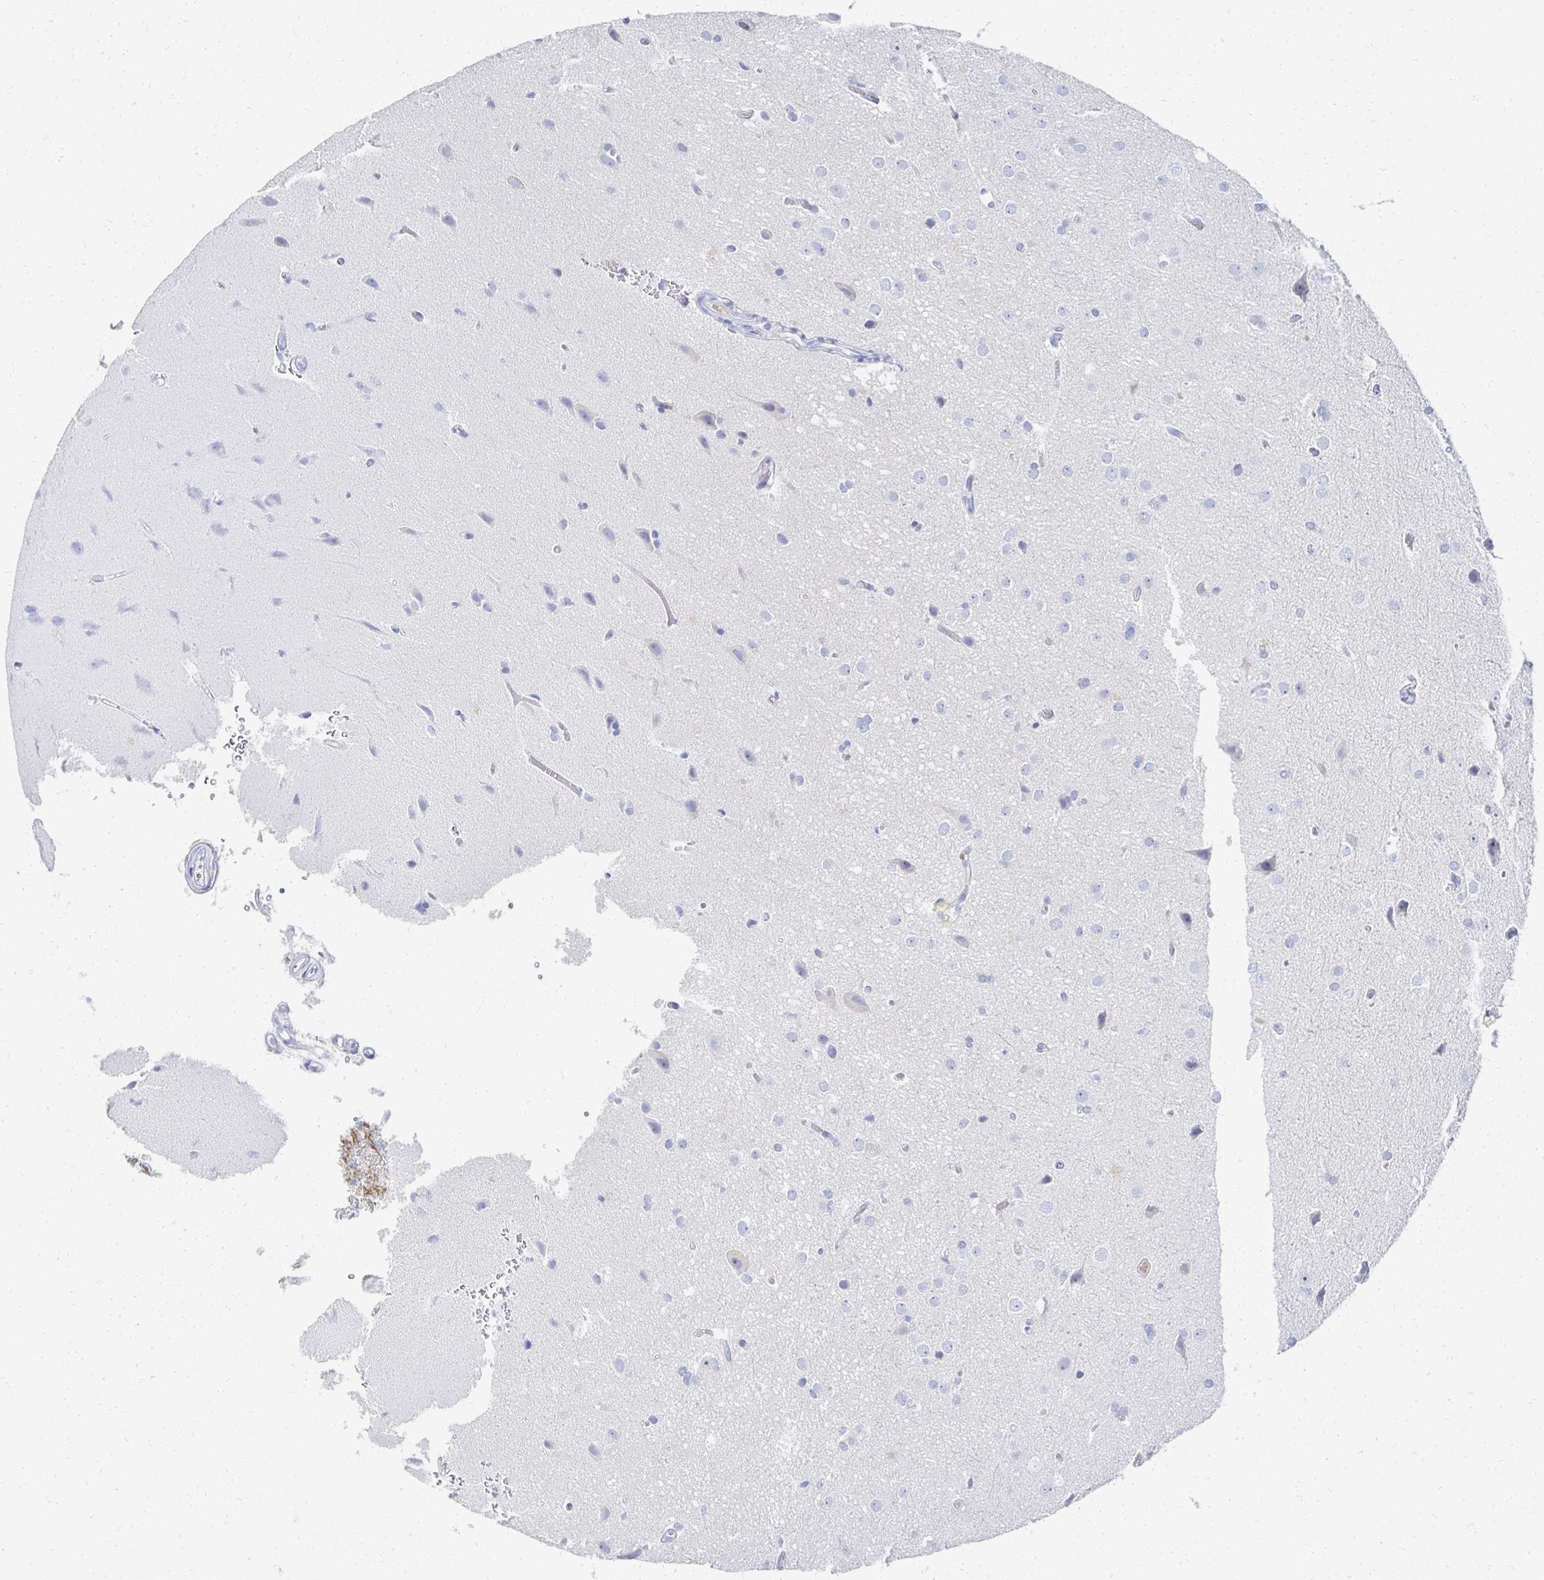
{"staining": {"intensity": "negative", "quantity": "none", "location": "none"}, "tissue": "glioma", "cell_type": "Tumor cells", "image_type": "cancer", "snomed": [{"axis": "morphology", "description": "Glioma, malignant, Low grade"}, {"axis": "topography", "description": "Brain"}], "caption": "This histopathology image is of glioma stained with immunohistochemistry to label a protein in brown with the nuclei are counter-stained blue. There is no expression in tumor cells.", "gene": "PRR20A", "patient": {"sex": "female", "age": 34}}